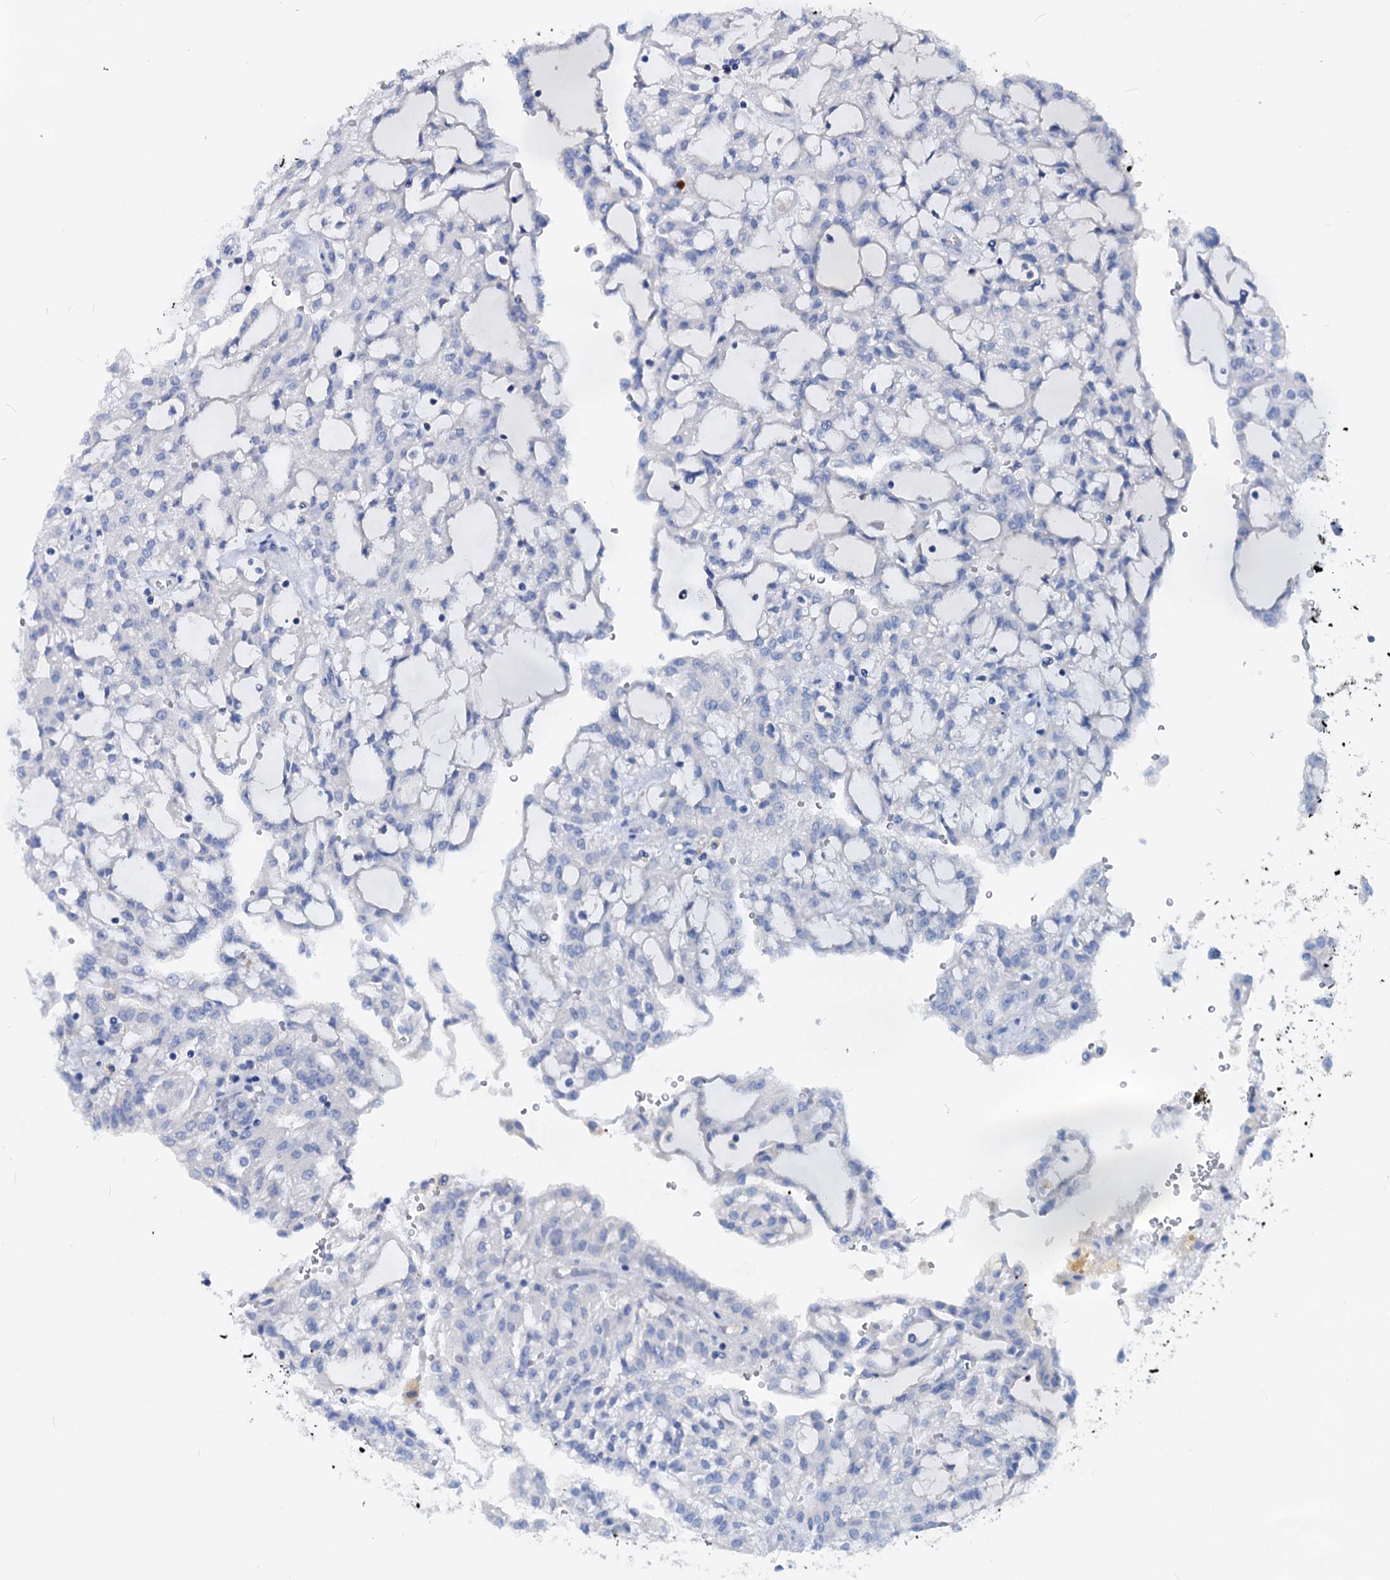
{"staining": {"intensity": "negative", "quantity": "none", "location": "none"}, "tissue": "renal cancer", "cell_type": "Tumor cells", "image_type": "cancer", "snomed": [{"axis": "morphology", "description": "Adenocarcinoma, NOS"}, {"axis": "topography", "description": "Kidney"}], "caption": "An IHC histopathology image of renal adenocarcinoma is shown. There is no staining in tumor cells of renal adenocarcinoma.", "gene": "DYDC2", "patient": {"sex": "male", "age": 63}}